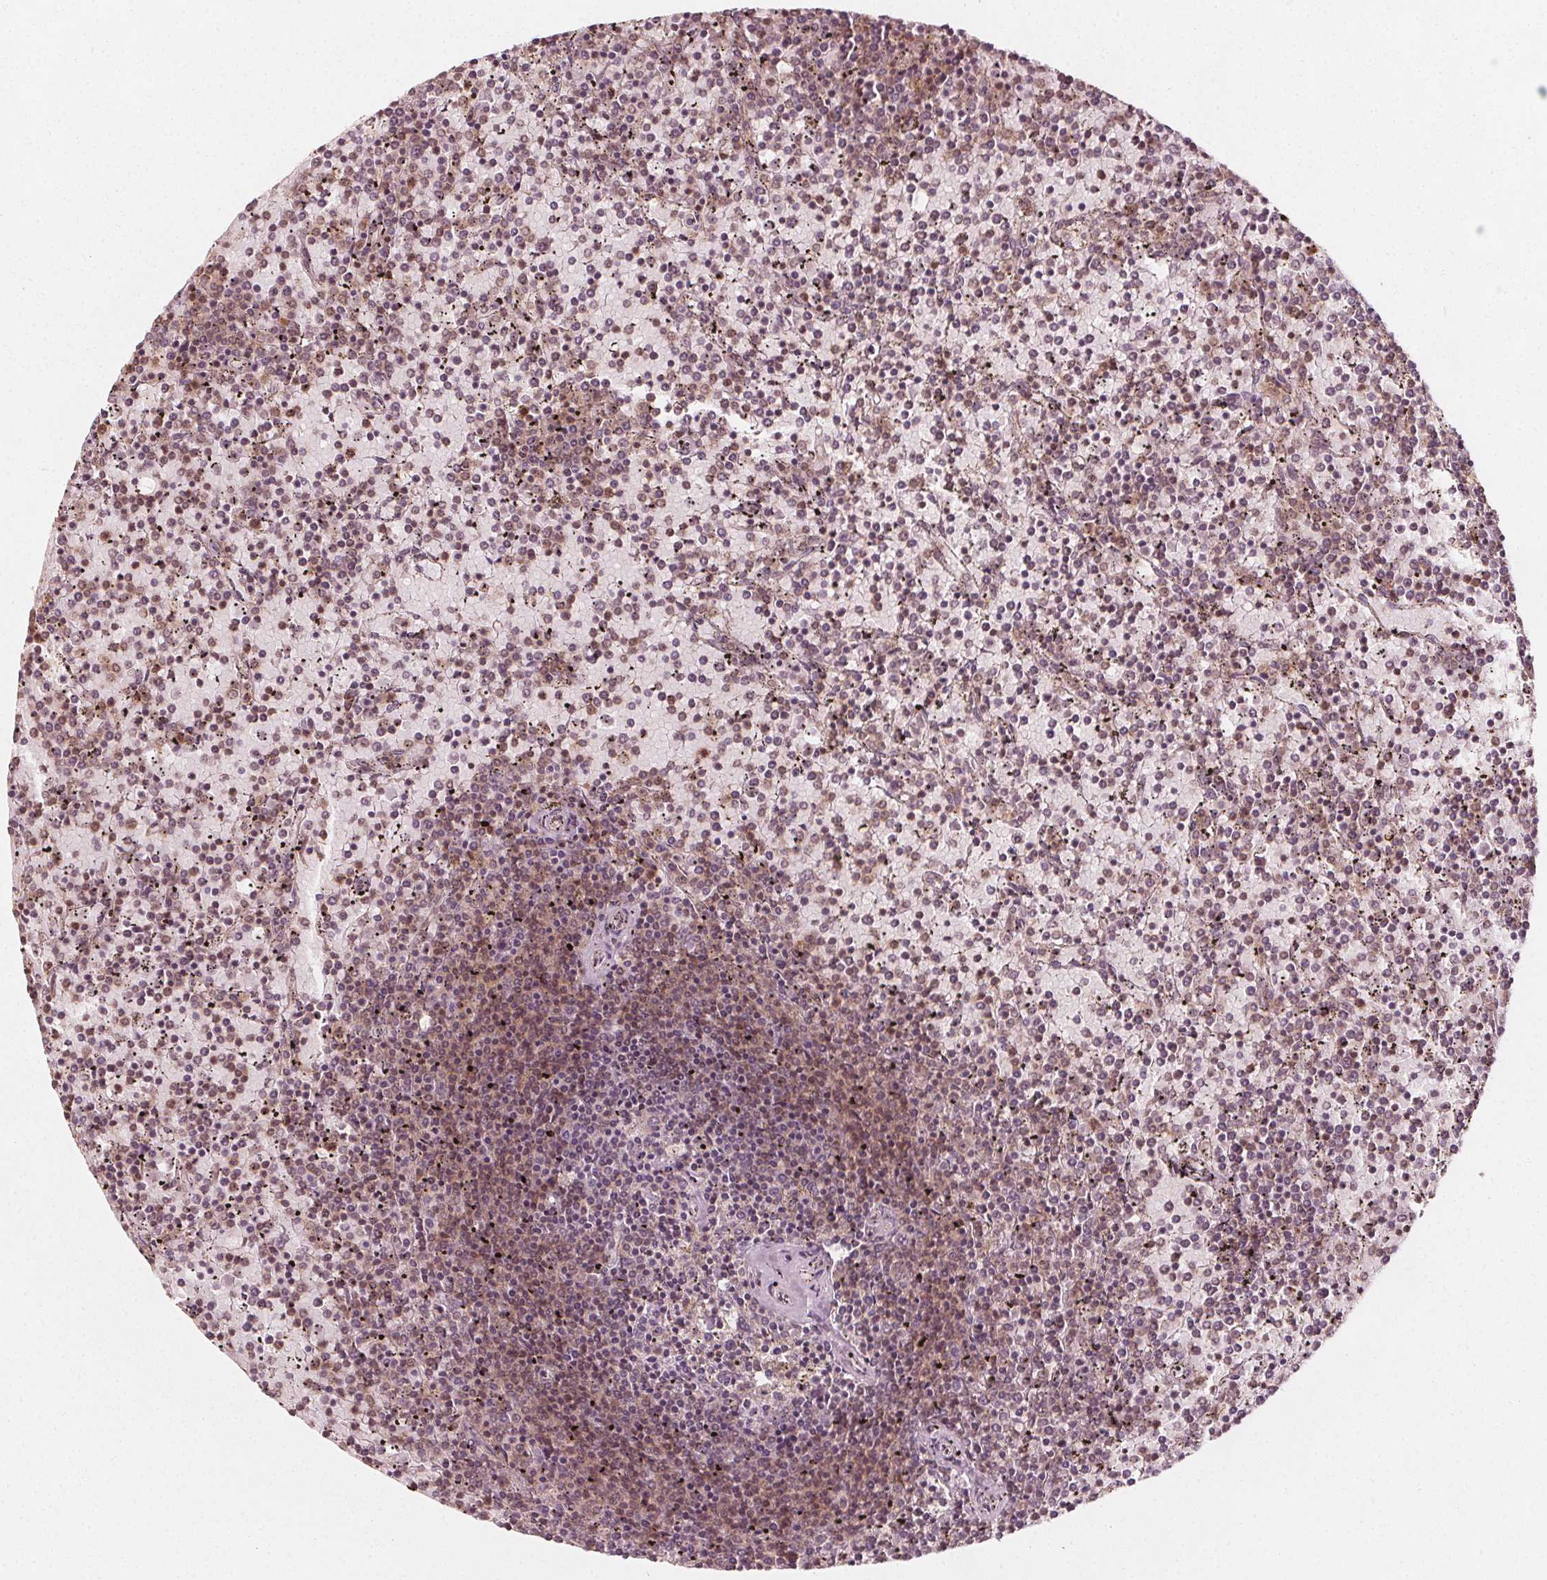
{"staining": {"intensity": "weak", "quantity": "<25%", "location": "cytoplasmic/membranous"}, "tissue": "lymphoma", "cell_type": "Tumor cells", "image_type": "cancer", "snomed": [{"axis": "morphology", "description": "Malignant lymphoma, non-Hodgkin's type, Low grade"}, {"axis": "topography", "description": "Spleen"}], "caption": "Tumor cells are negative for brown protein staining in lymphoma. (Stains: DAB (3,3'-diaminobenzidine) immunohistochemistry with hematoxylin counter stain, Microscopy: brightfield microscopy at high magnification).", "gene": "AIP", "patient": {"sex": "female", "age": 77}}